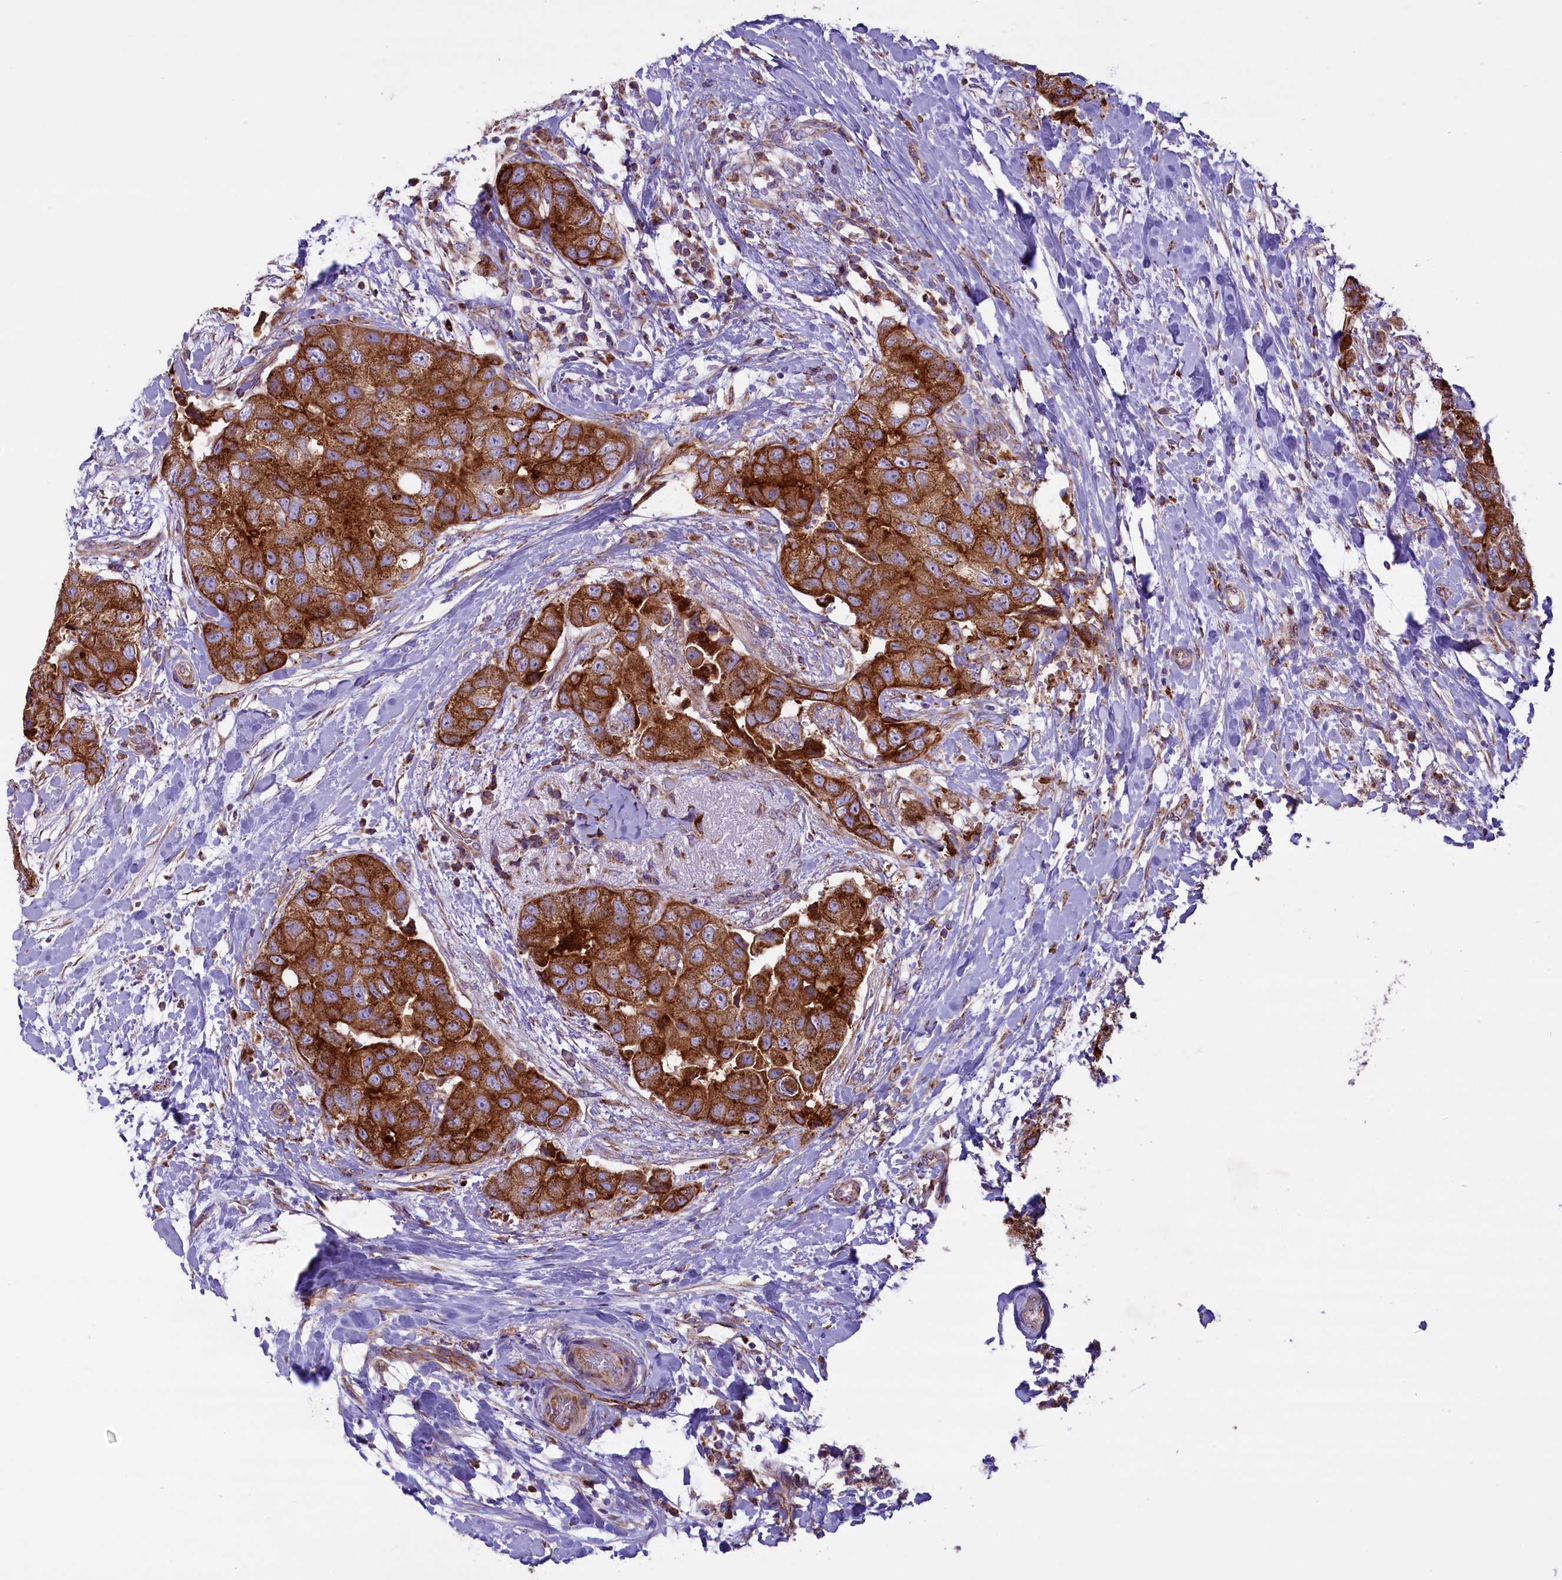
{"staining": {"intensity": "strong", "quantity": ">75%", "location": "cytoplasmic/membranous"}, "tissue": "breast cancer", "cell_type": "Tumor cells", "image_type": "cancer", "snomed": [{"axis": "morphology", "description": "Normal tissue, NOS"}, {"axis": "morphology", "description": "Duct carcinoma"}, {"axis": "topography", "description": "Breast"}], "caption": "A photomicrograph showing strong cytoplasmic/membranous positivity in about >75% of tumor cells in intraductal carcinoma (breast), as visualized by brown immunohistochemical staining.", "gene": "PTPRU", "patient": {"sex": "female", "age": 62}}